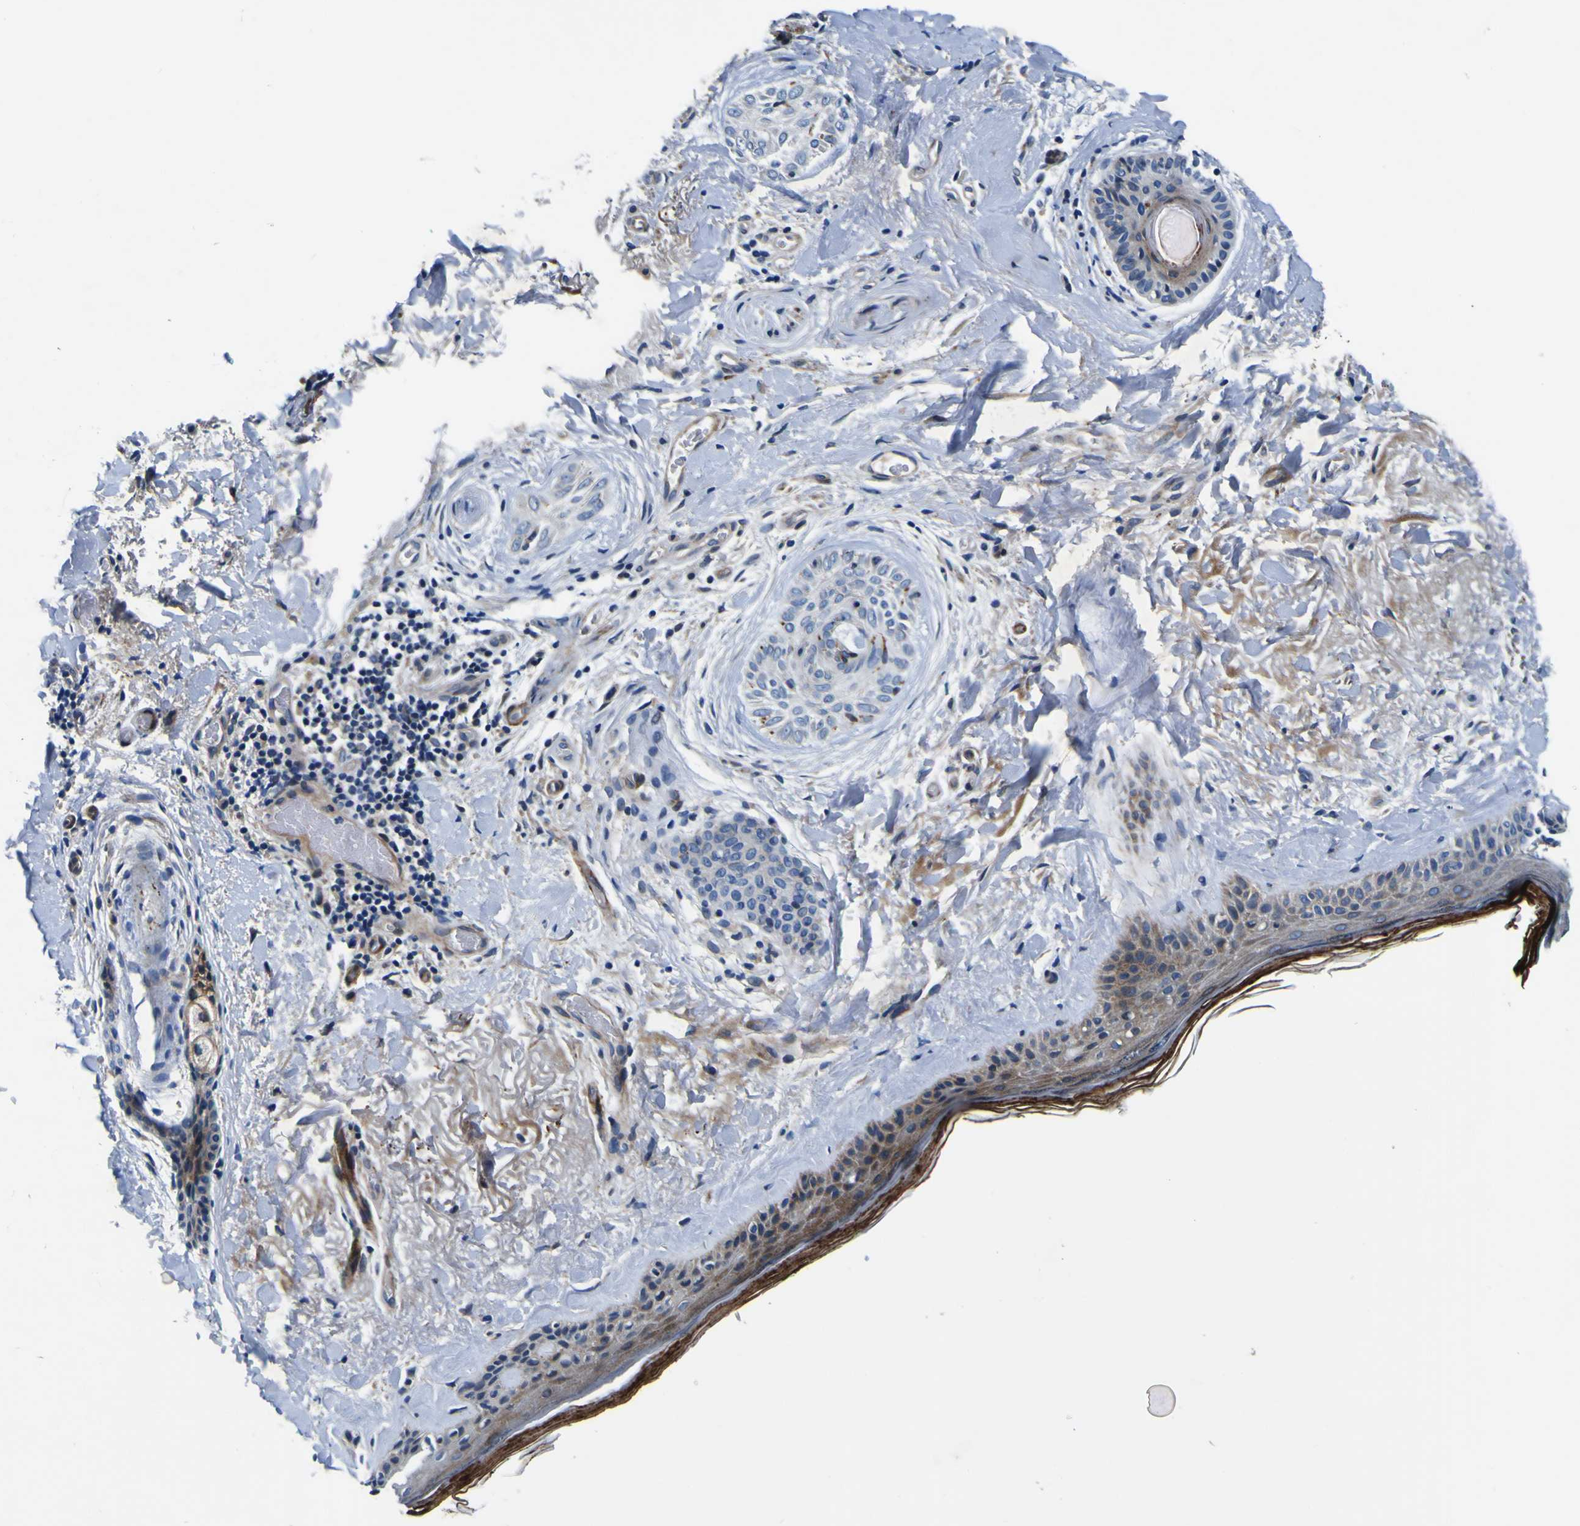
{"staining": {"intensity": "negative", "quantity": "none", "location": "none"}, "tissue": "skin cancer", "cell_type": "Tumor cells", "image_type": "cancer", "snomed": [{"axis": "morphology", "description": "Normal tissue, NOS"}, {"axis": "morphology", "description": "Basal cell carcinoma"}, {"axis": "topography", "description": "Skin"}], "caption": "DAB immunohistochemical staining of skin cancer demonstrates no significant expression in tumor cells.", "gene": "AGAP3", "patient": {"sex": "female", "age": 71}}